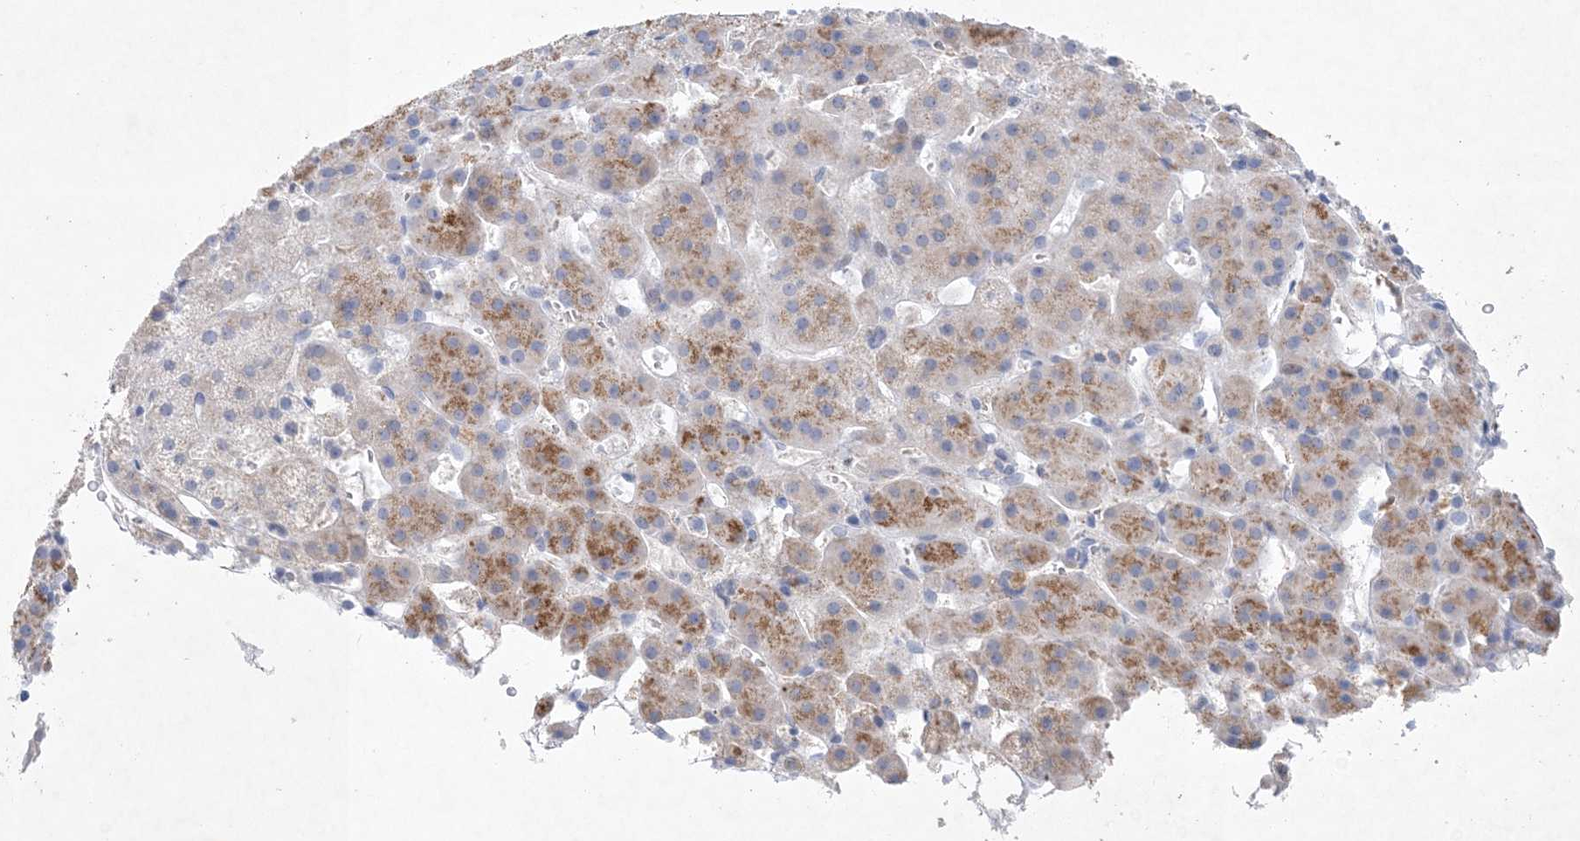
{"staining": {"intensity": "moderate", "quantity": "<25%", "location": "cytoplasmic/membranous"}, "tissue": "adrenal gland", "cell_type": "Glandular cells", "image_type": "normal", "snomed": [{"axis": "morphology", "description": "Normal tissue, NOS"}, {"axis": "topography", "description": "Adrenal gland"}], "caption": "IHC (DAB) staining of normal adrenal gland demonstrates moderate cytoplasmic/membranous protein staining in about <25% of glandular cells.", "gene": "GABRG1", "patient": {"sex": "female", "age": 57}}